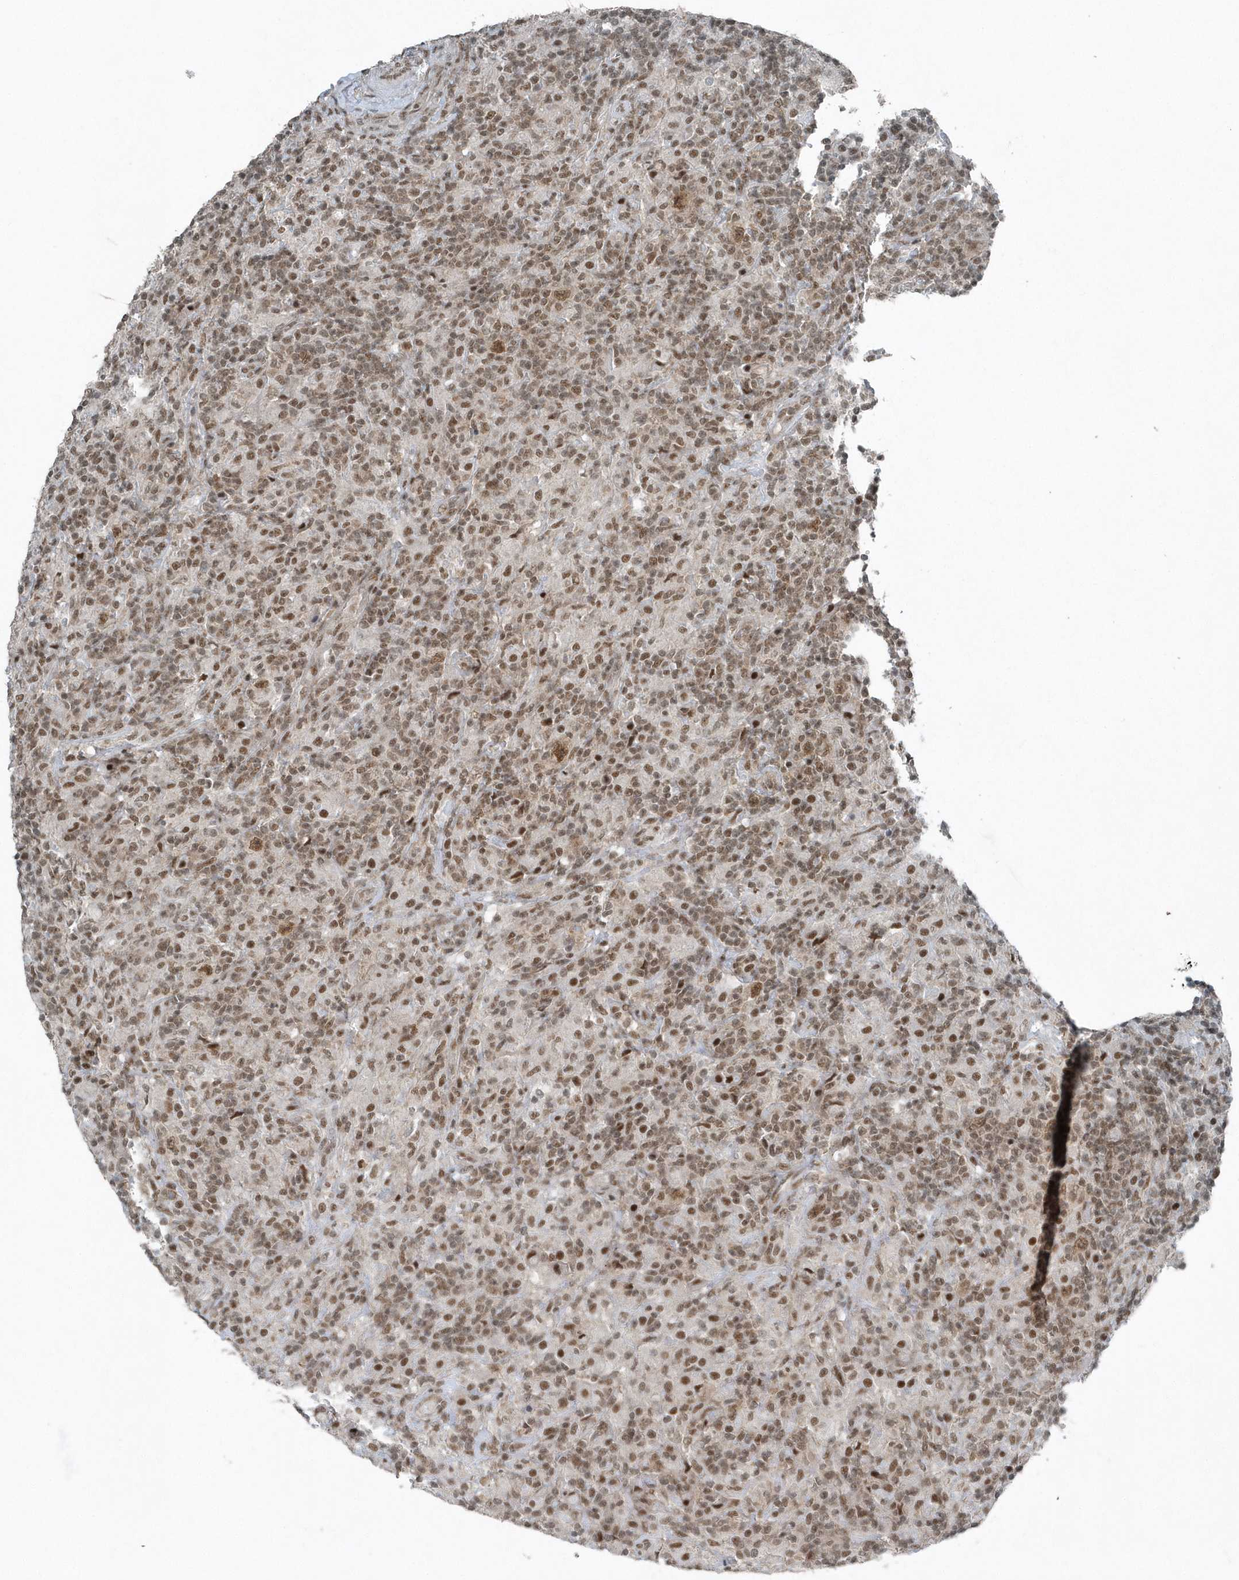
{"staining": {"intensity": "moderate", "quantity": ">75%", "location": "nuclear"}, "tissue": "lymphoma", "cell_type": "Tumor cells", "image_type": "cancer", "snomed": [{"axis": "morphology", "description": "Hodgkin's disease, NOS"}, {"axis": "topography", "description": "Lymph node"}], "caption": "Protein analysis of lymphoma tissue demonstrates moderate nuclear expression in approximately >75% of tumor cells.", "gene": "YTHDC1", "patient": {"sex": "male", "age": 70}}